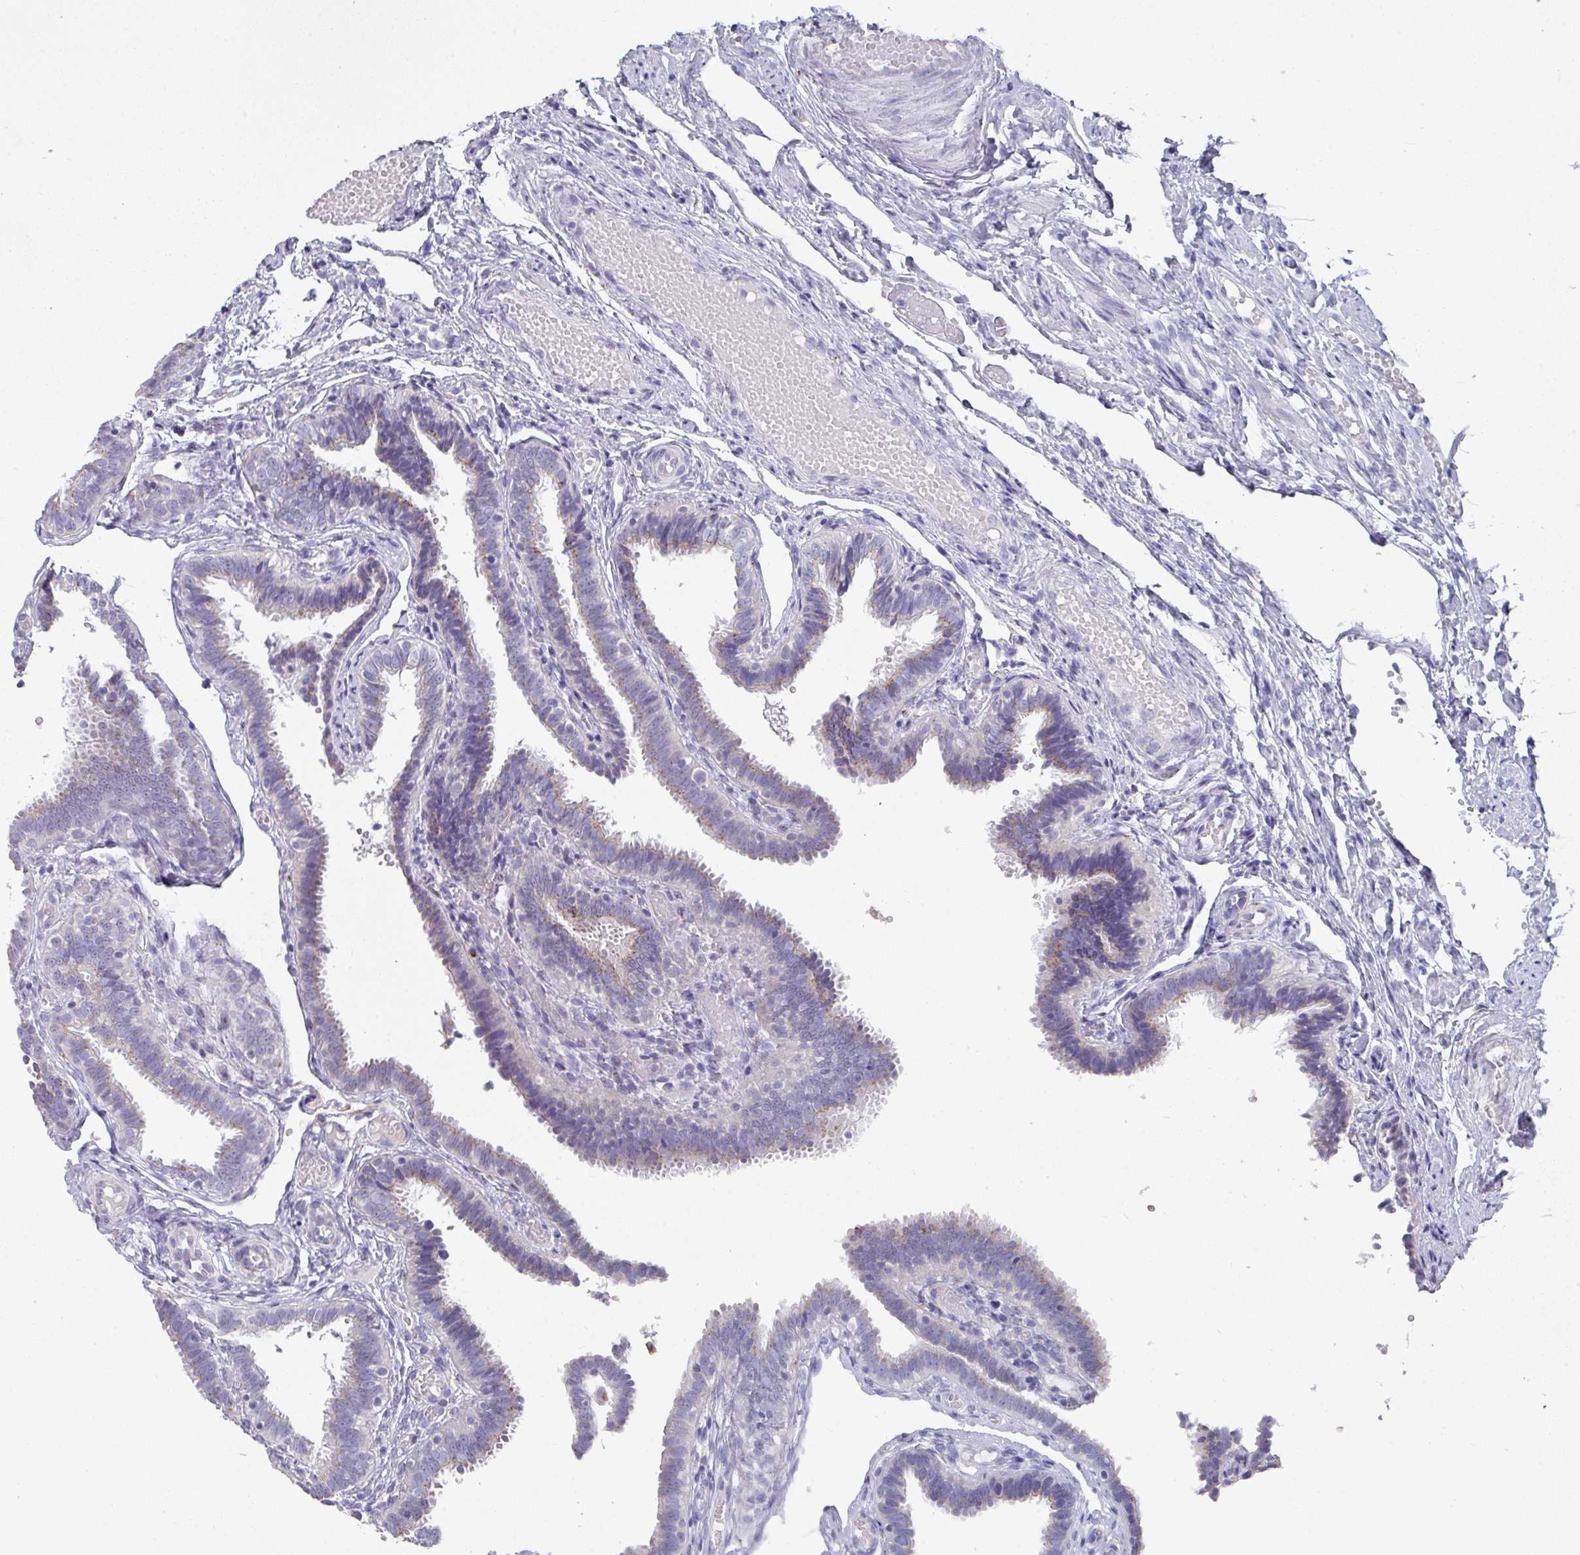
{"staining": {"intensity": "weak", "quantity": "<25%", "location": "cytoplasmic/membranous"}, "tissue": "fallopian tube", "cell_type": "Glandular cells", "image_type": "normal", "snomed": [{"axis": "morphology", "description": "Normal tissue, NOS"}, {"axis": "topography", "description": "Fallopian tube"}], "caption": "IHC micrograph of unremarkable fallopian tube: human fallopian tube stained with DAB (3,3'-diaminobenzidine) reveals no significant protein staining in glandular cells.", "gene": "VKORC1L1", "patient": {"sex": "female", "age": 37}}